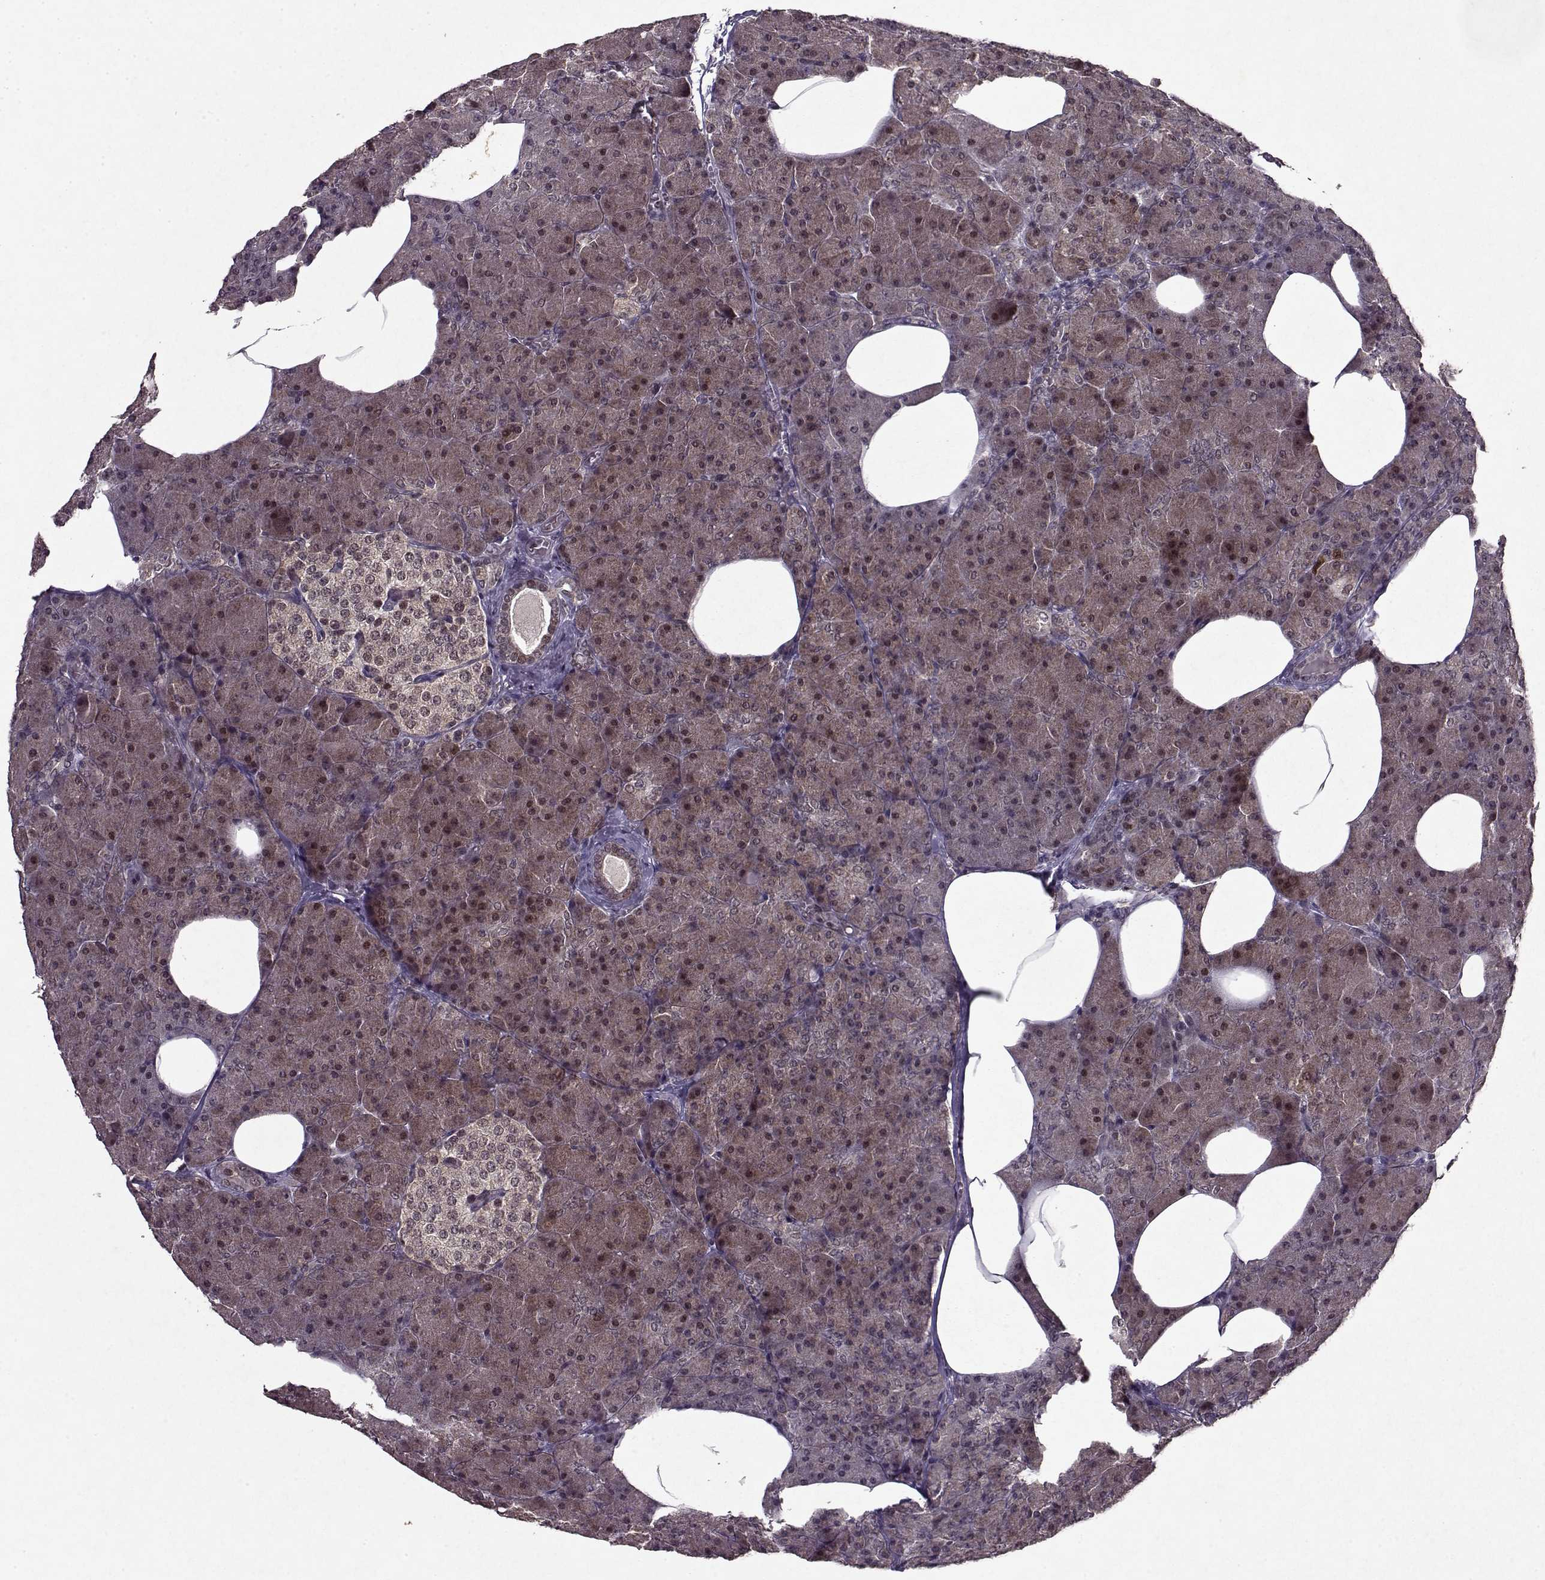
{"staining": {"intensity": "weak", "quantity": ">75%", "location": "cytoplasmic/membranous,nuclear"}, "tissue": "pancreas", "cell_type": "Exocrine glandular cells", "image_type": "normal", "snomed": [{"axis": "morphology", "description": "Normal tissue, NOS"}, {"axis": "topography", "description": "Pancreas"}], "caption": "Approximately >75% of exocrine glandular cells in benign pancreas display weak cytoplasmic/membranous,nuclear protein positivity as visualized by brown immunohistochemical staining.", "gene": "PSMA7", "patient": {"sex": "female", "age": 45}}